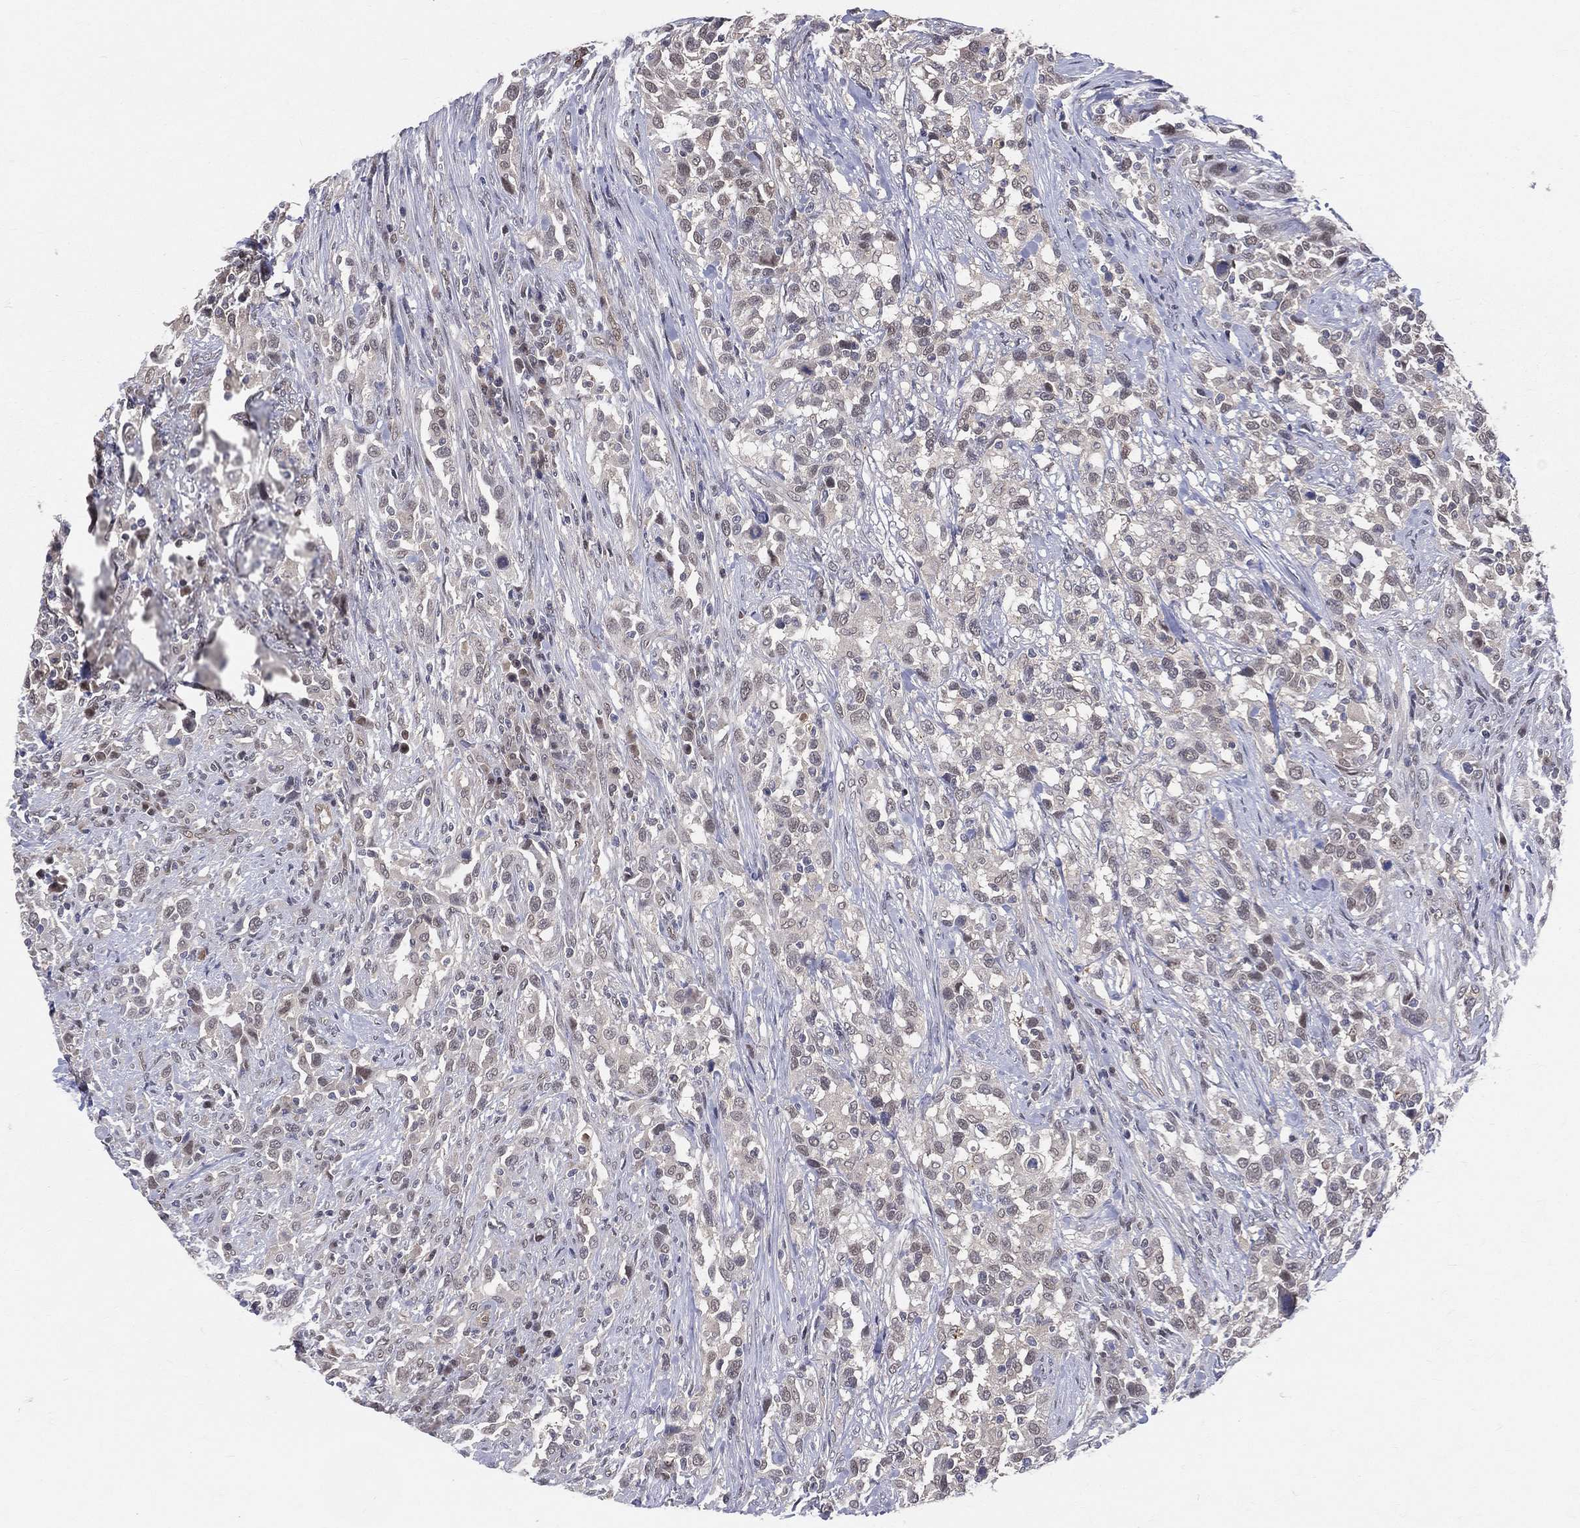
{"staining": {"intensity": "negative", "quantity": "none", "location": "none"}, "tissue": "urothelial cancer", "cell_type": "Tumor cells", "image_type": "cancer", "snomed": [{"axis": "morphology", "description": "Urothelial carcinoma, NOS"}, {"axis": "morphology", "description": "Urothelial carcinoma, High grade"}, {"axis": "topography", "description": "Urinary bladder"}], "caption": "This is an immunohistochemistry (IHC) histopathology image of human urothelial cancer. There is no staining in tumor cells.", "gene": "GMPR2", "patient": {"sex": "female", "age": 64}}